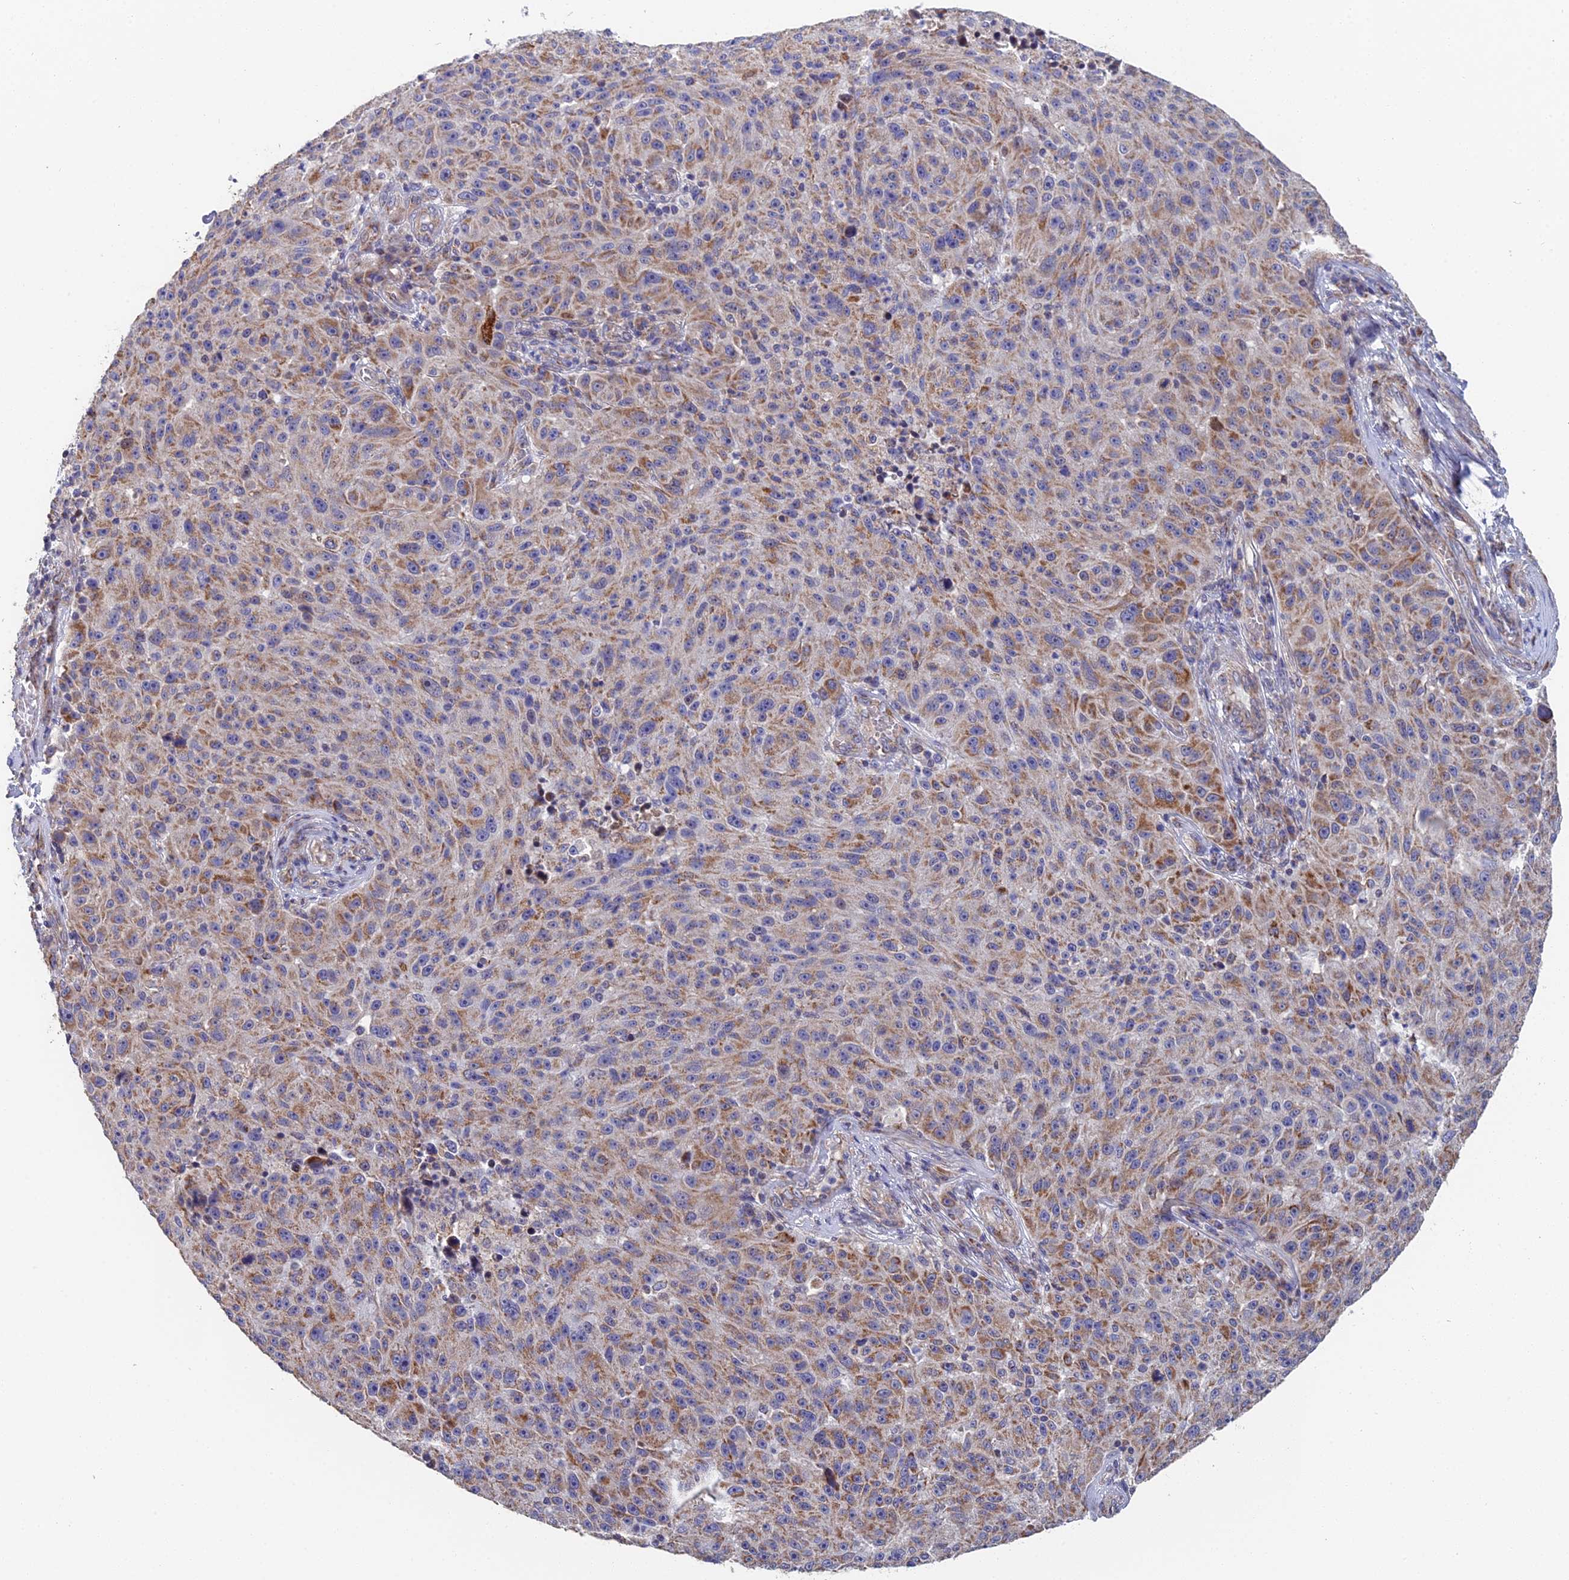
{"staining": {"intensity": "moderate", "quantity": "25%-75%", "location": "cytoplasmic/membranous"}, "tissue": "melanoma", "cell_type": "Tumor cells", "image_type": "cancer", "snomed": [{"axis": "morphology", "description": "Malignant melanoma, NOS"}, {"axis": "topography", "description": "Skin"}], "caption": "This image reveals immunohistochemistry (IHC) staining of malignant melanoma, with medium moderate cytoplasmic/membranous positivity in about 25%-75% of tumor cells.", "gene": "ECSIT", "patient": {"sex": "male", "age": 53}}